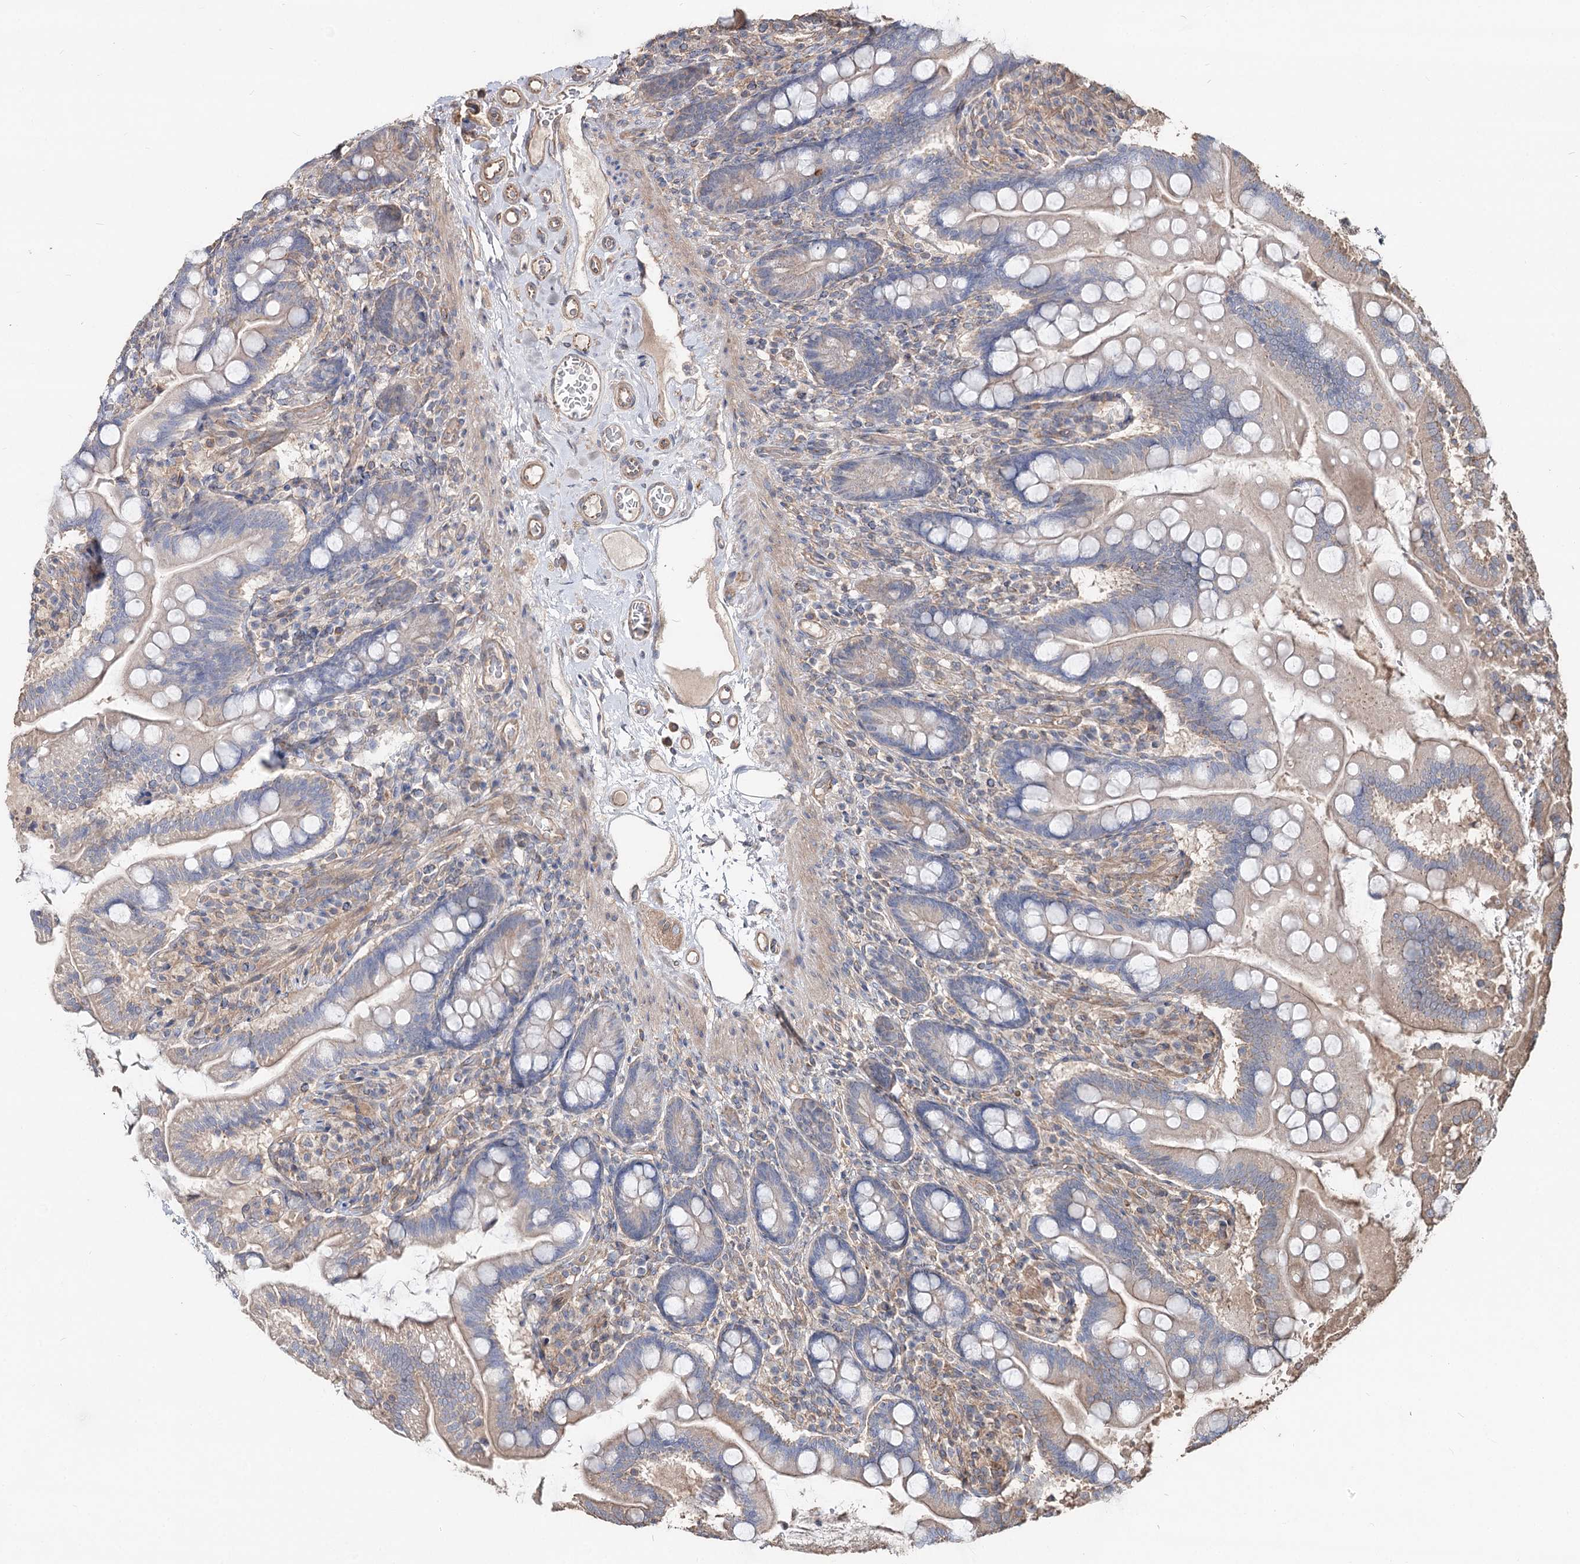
{"staining": {"intensity": "weak", "quantity": "25%-75%", "location": "cytoplasmic/membranous"}, "tissue": "small intestine", "cell_type": "Glandular cells", "image_type": "normal", "snomed": [{"axis": "morphology", "description": "Normal tissue, NOS"}, {"axis": "topography", "description": "Small intestine"}], "caption": "Immunohistochemical staining of benign small intestine demonstrates weak cytoplasmic/membranous protein staining in about 25%-75% of glandular cells. Nuclei are stained in blue.", "gene": "SPART", "patient": {"sex": "female", "age": 64}}